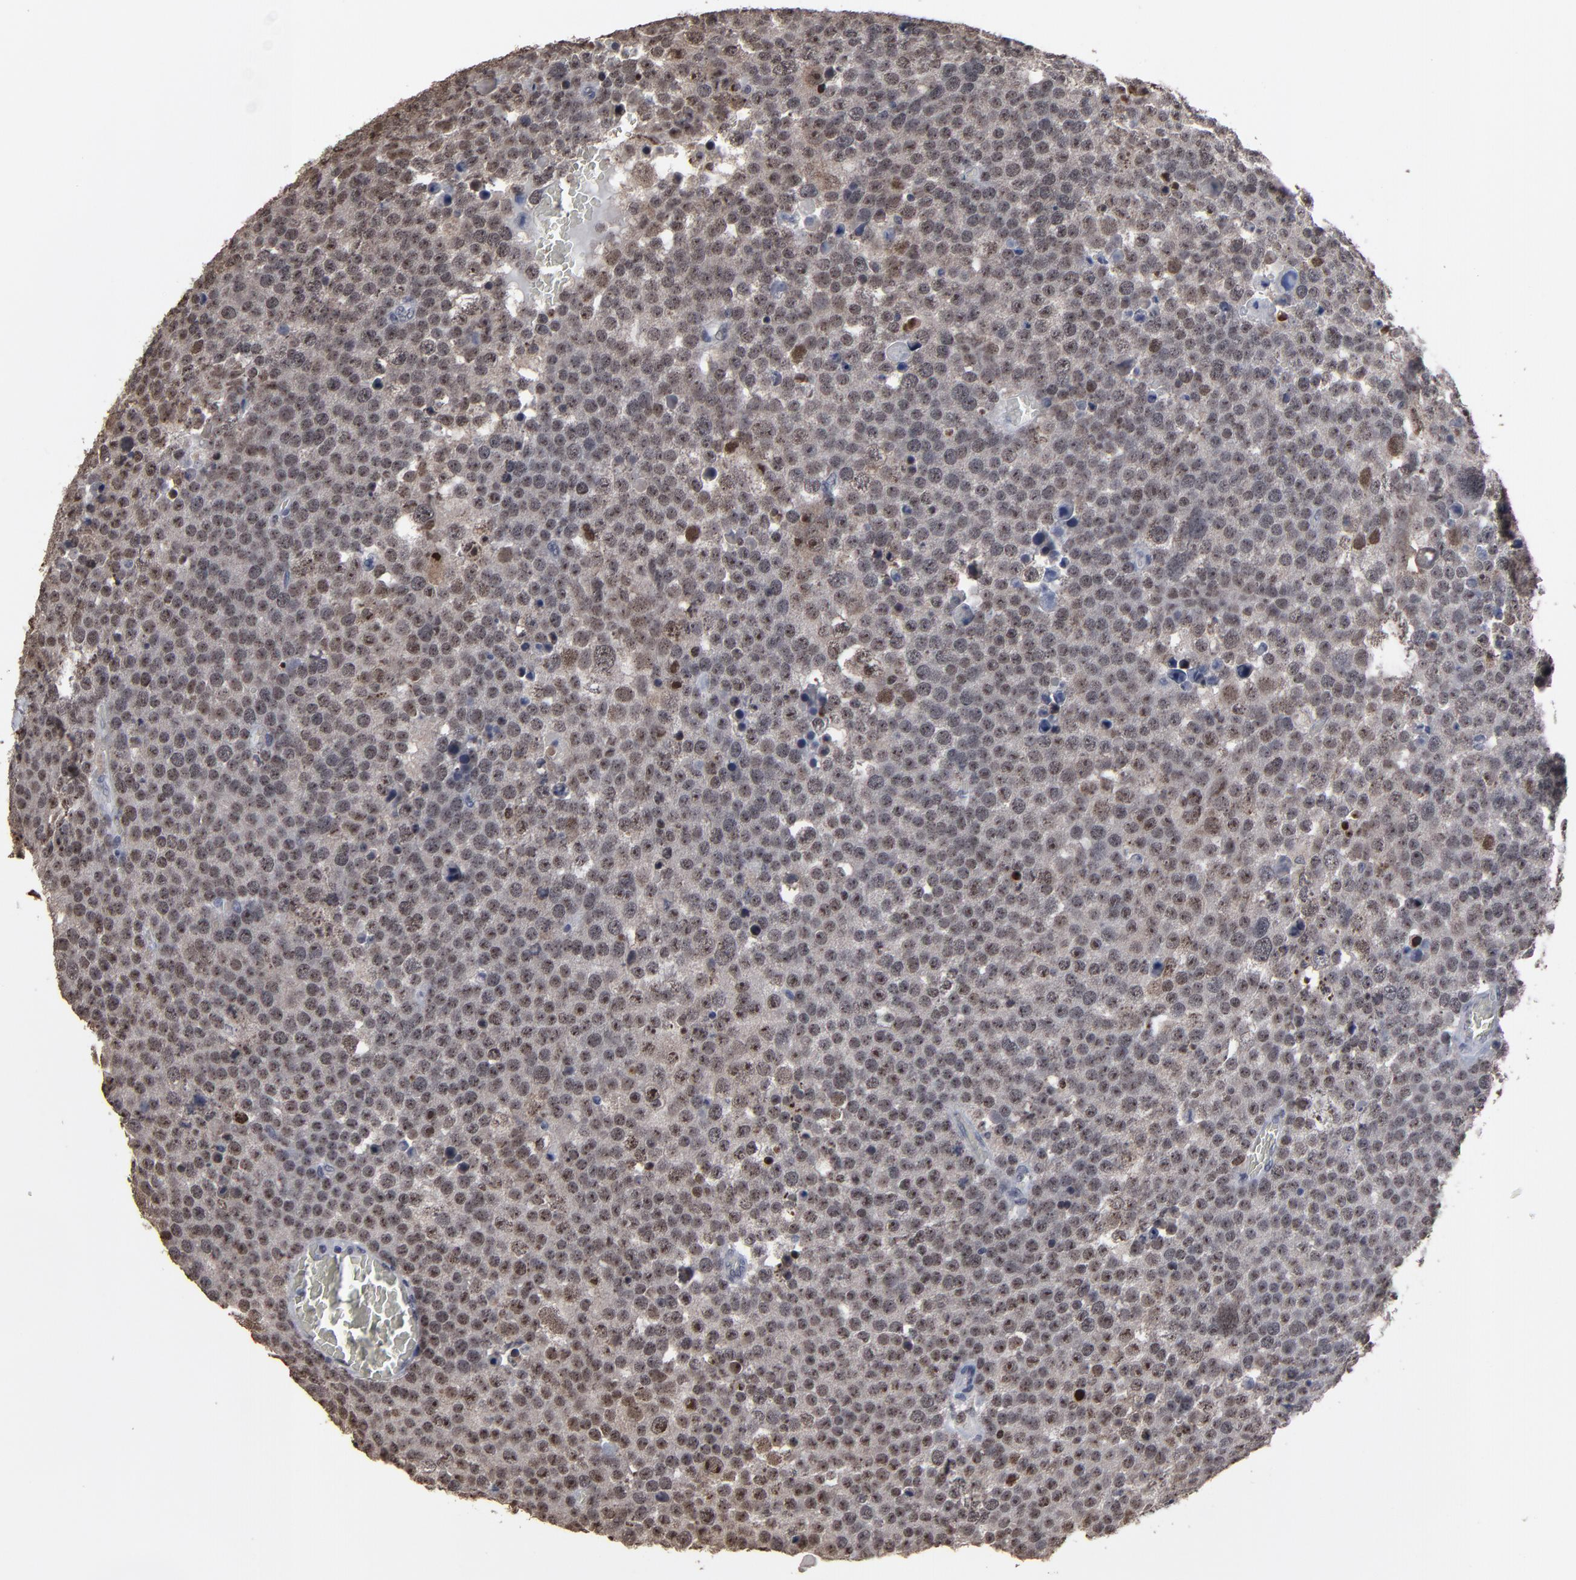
{"staining": {"intensity": "weak", "quantity": "25%-75%", "location": "nuclear"}, "tissue": "testis cancer", "cell_type": "Tumor cells", "image_type": "cancer", "snomed": [{"axis": "morphology", "description": "Seminoma, NOS"}, {"axis": "topography", "description": "Testis"}], "caption": "Protein staining by immunohistochemistry (IHC) exhibits weak nuclear staining in approximately 25%-75% of tumor cells in testis cancer.", "gene": "SSRP1", "patient": {"sex": "male", "age": 71}}